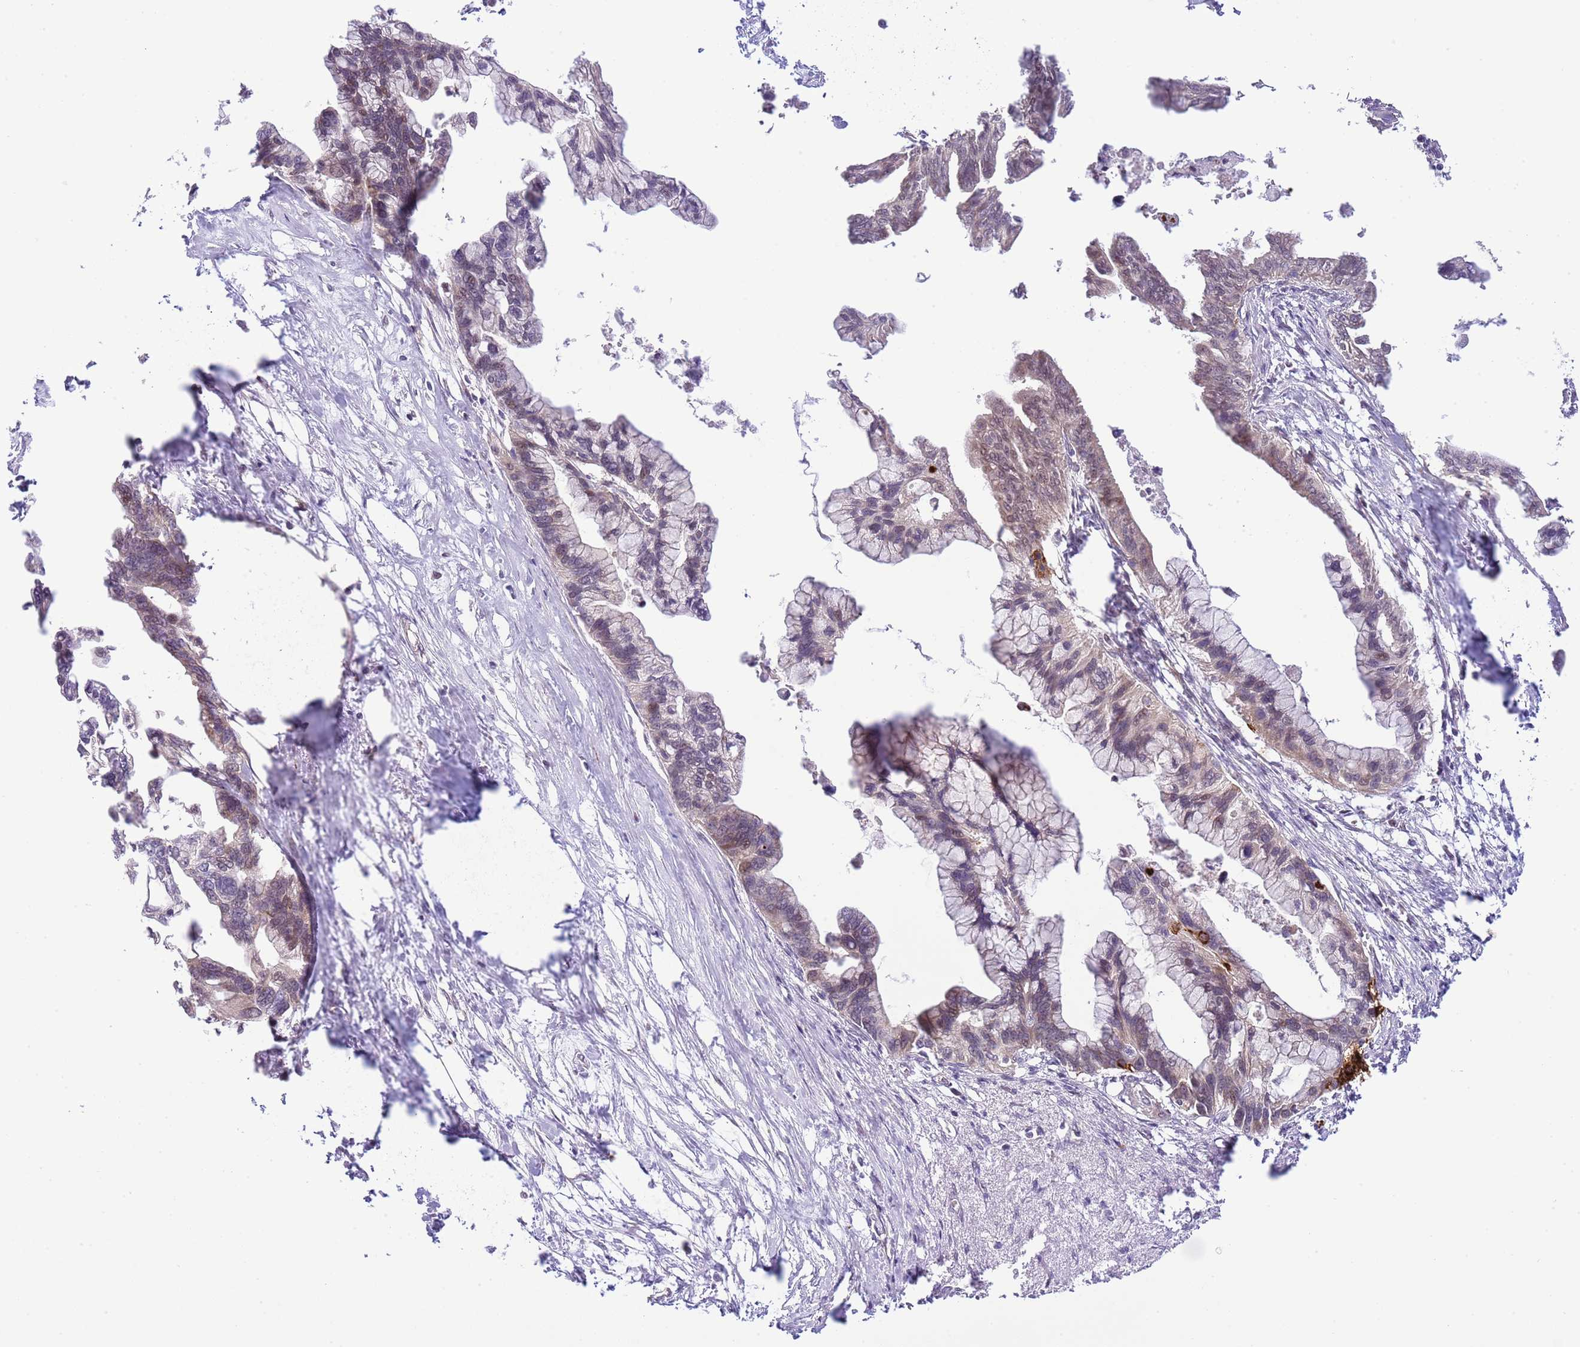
{"staining": {"intensity": "weak", "quantity": "25%-75%", "location": "cytoplasmic/membranous"}, "tissue": "pancreatic cancer", "cell_type": "Tumor cells", "image_type": "cancer", "snomed": [{"axis": "morphology", "description": "Adenocarcinoma, NOS"}, {"axis": "topography", "description": "Pancreas"}], "caption": "IHC staining of pancreatic cancer, which exhibits low levels of weak cytoplasmic/membranous positivity in about 25%-75% of tumor cells indicating weak cytoplasmic/membranous protein expression. The staining was performed using DAB (brown) for protein detection and nuclei were counterstained in hematoxylin (blue).", "gene": "CHD1", "patient": {"sex": "female", "age": 83}}